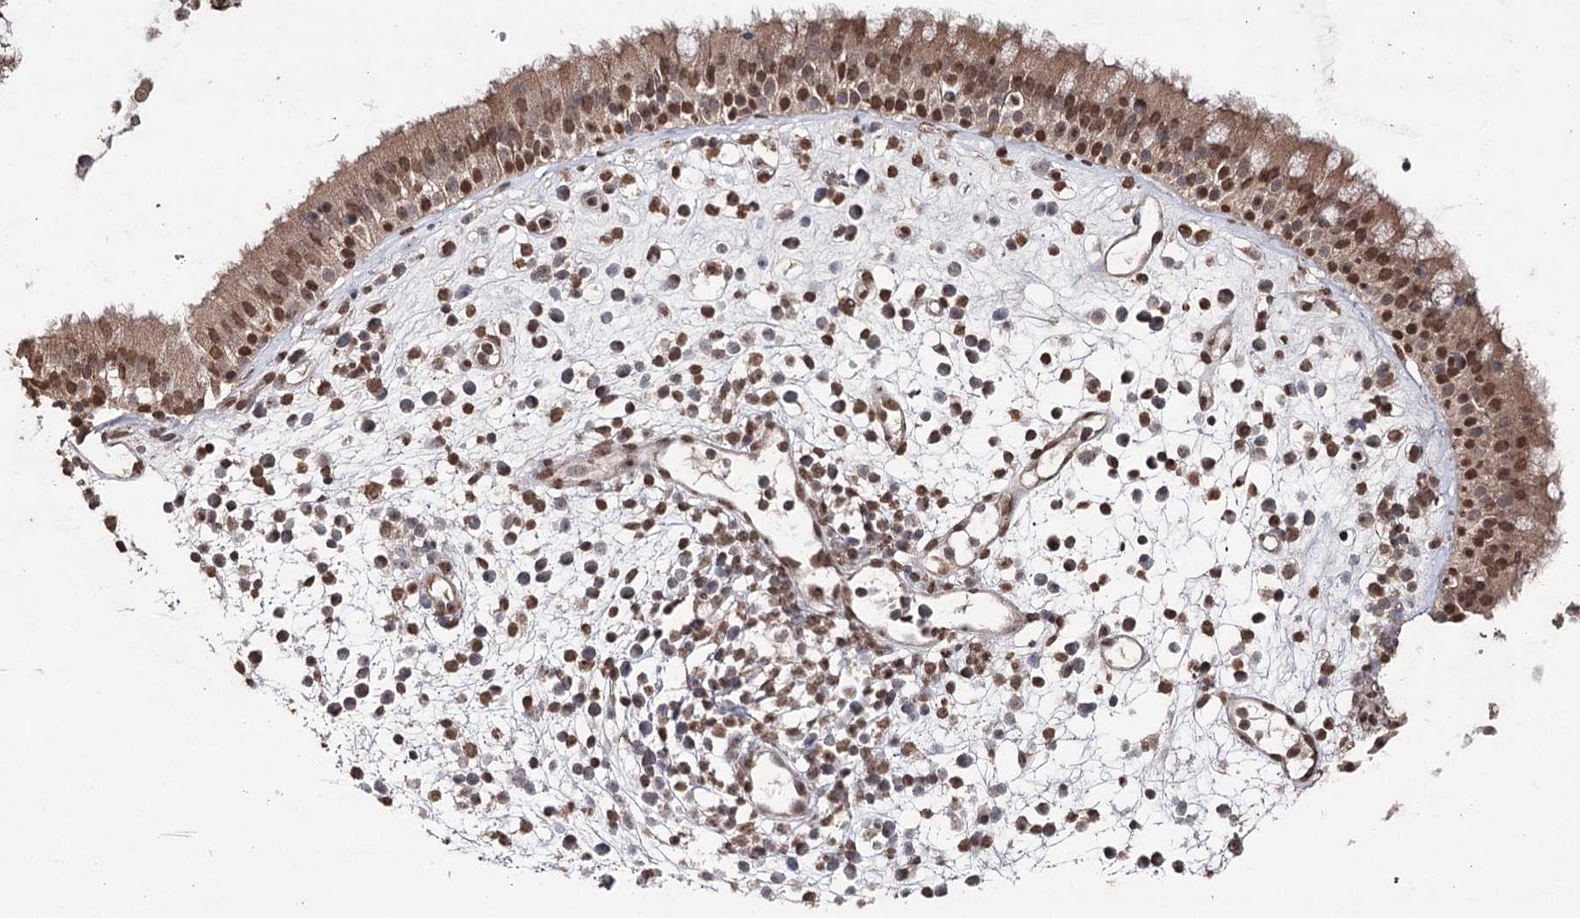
{"staining": {"intensity": "moderate", "quantity": ">75%", "location": "cytoplasmic/membranous,nuclear"}, "tissue": "nasopharynx", "cell_type": "Respiratory epithelial cells", "image_type": "normal", "snomed": [{"axis": "morphology", "description": "Normal tissue, NOS"}, {"axis": "morphology", "description": "Inflammation, NOS"}, {"axis": "topography", "description": "Nasopharynx"}], "caption": "Benign nasopharynx shows moderate cytoplasmic/membranous,nuclear positivity in approximately >75% of respiratory epithelial cells, visualized by immunohistochemistry.", "gene": "ATG14", "patient": {"sex": "male", "age": 29}}